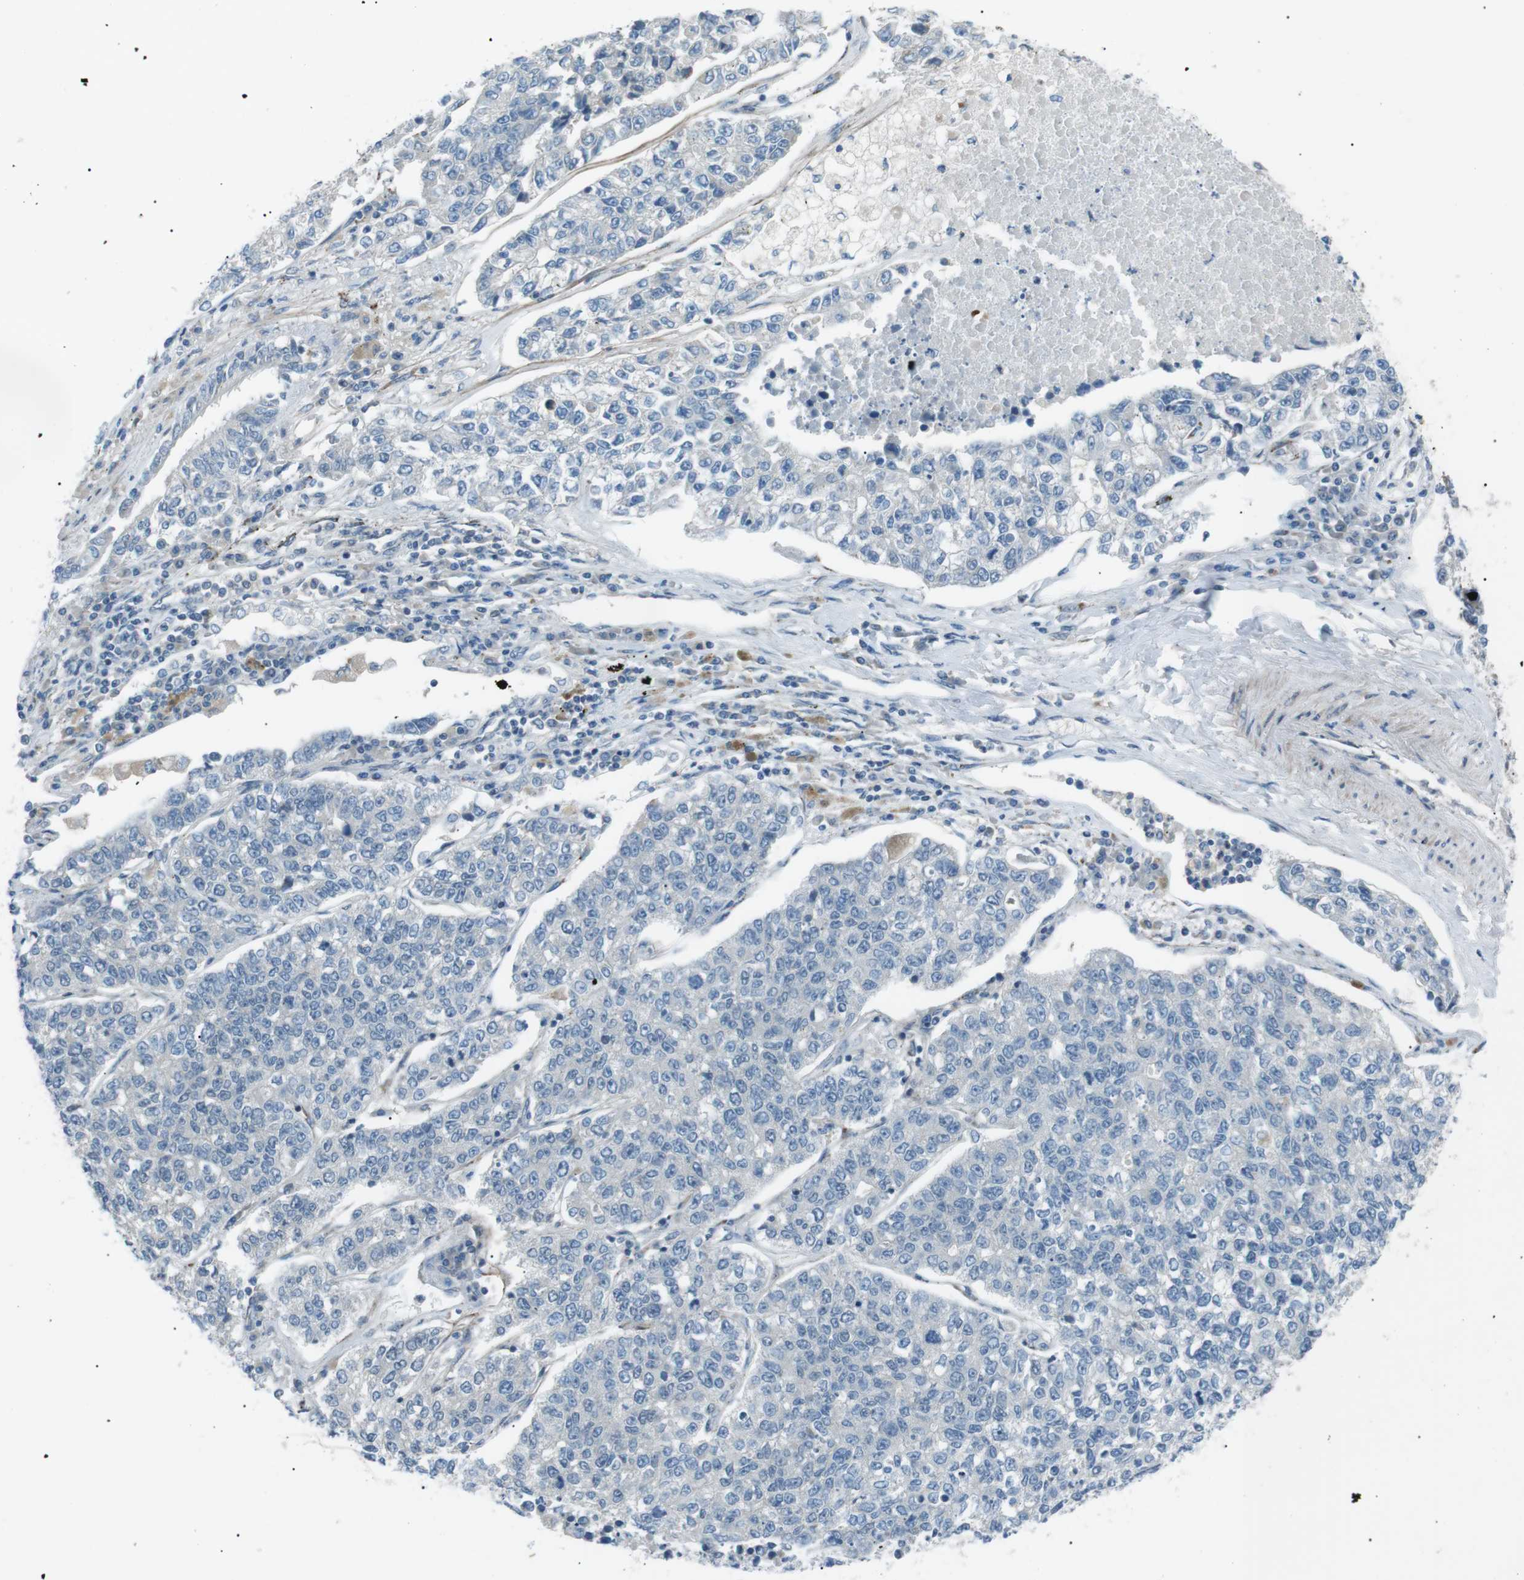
{"staining": {"intensity": "negative", "quantity": "none", "location": "none"}, "tissue": "lung cancer", "cell_type": "Tumor cells", "image_type": "cancer", "snomed": [{"axis": "morphology", "description": "Adenocarcinoma, NOS"}, {"axis": "topography", "description": "Lung"}], "caption": "Lung cancer was stained to show a protein in brown. There is no significant positivity in tumor cells. (Brightfield microscopy of DAB IHC at high magnification).", "gene": "ARID5B", "patient": {"sex": "male", "age": 49}}